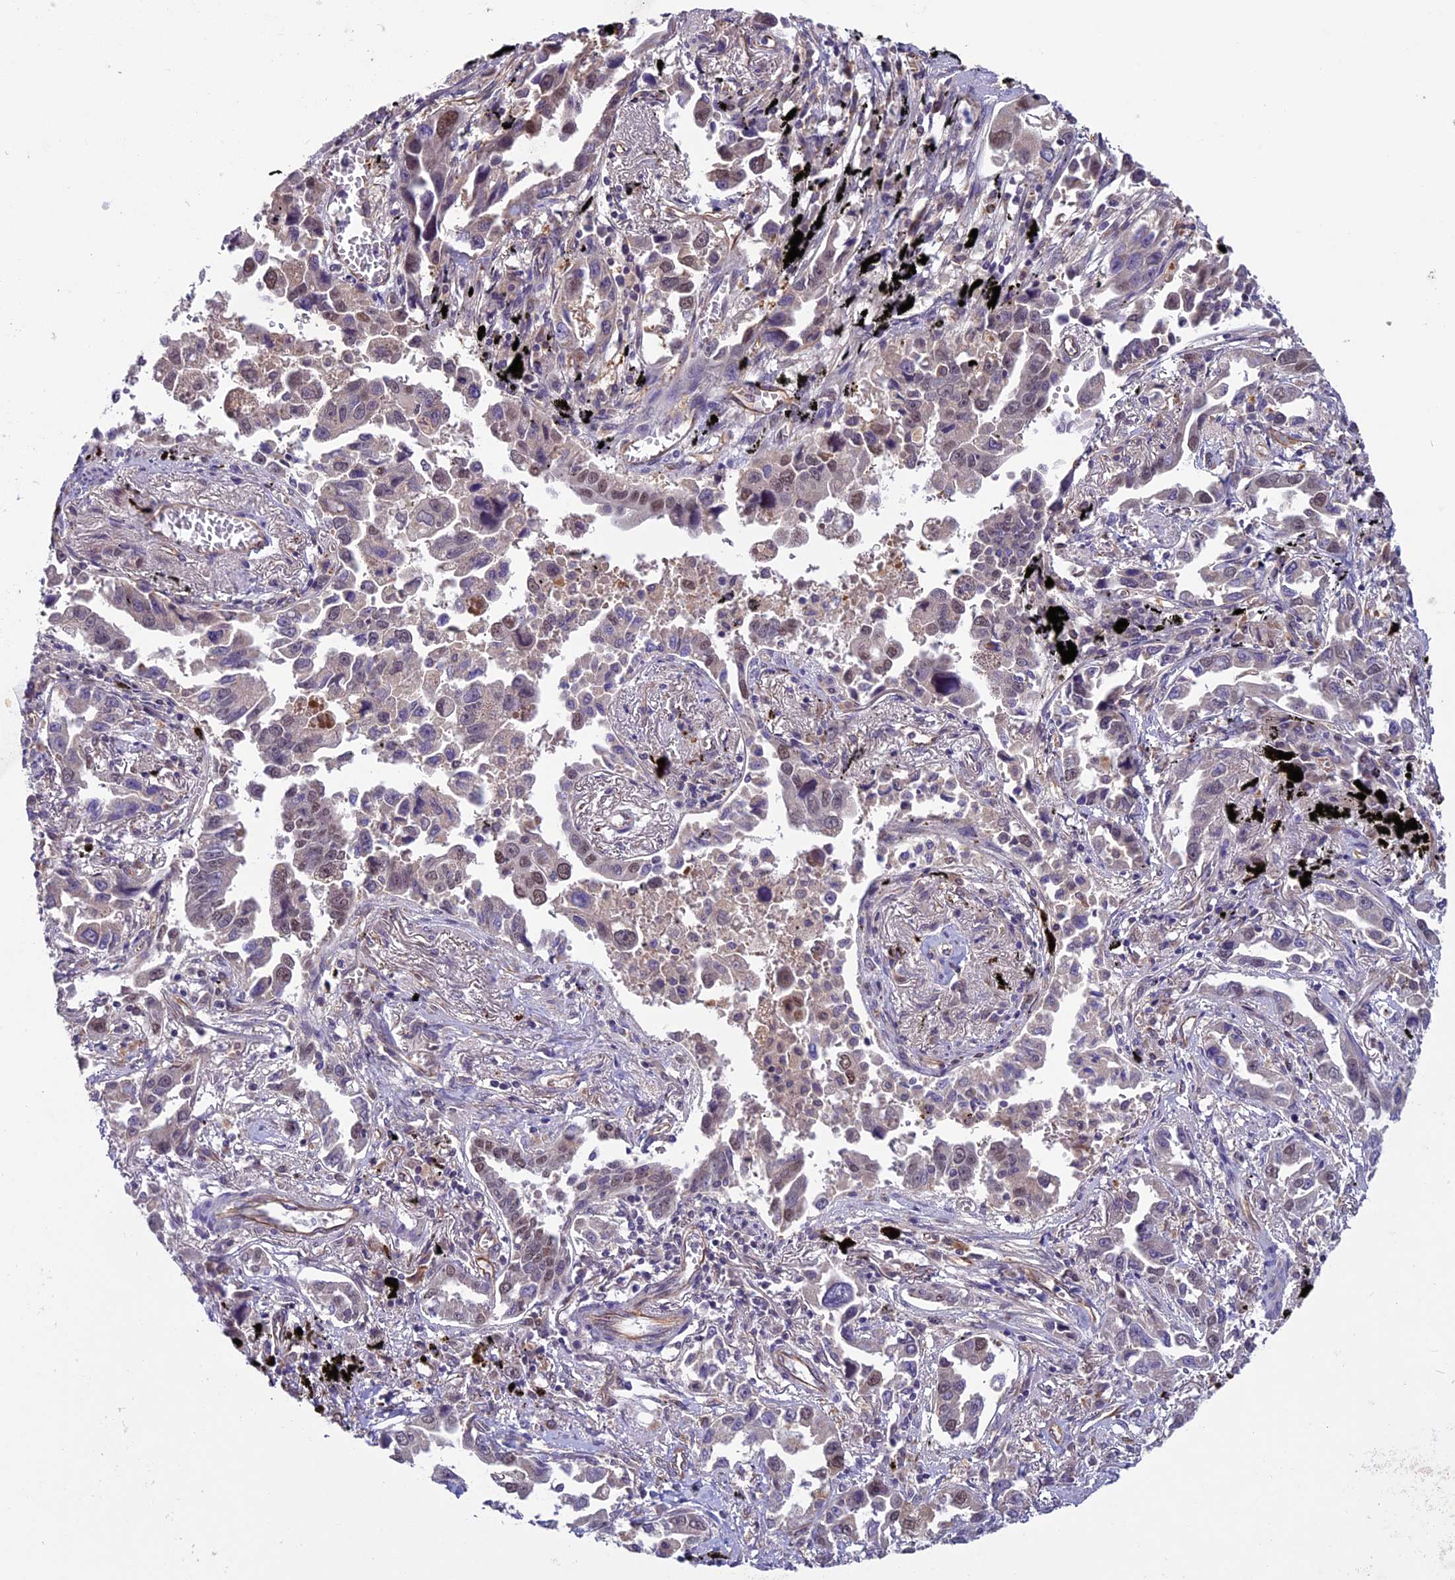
{"staining": {"intensity": "weak", "quantity": "25%-75%", "location": "nuclear"}, "tissue": "lung cancer", "cell_type": "Tumor cells", "image_type": "cancer", "snomed": [{"axis": "morphology", "description": "Adenocarcinoma, NOS"}, {"axis": "topography", "description": "Lung"}], "caption": "Adenocarcinoma (lung) was stained to show a protein in brown. There is low levels of weak nuclear positivity in about 25%-75% of tumor cells. (DAB IHC with brightfield microscopy, high magnification).", "gene": "C3orf70", "patient": {"sex": "male", "age": 67}}